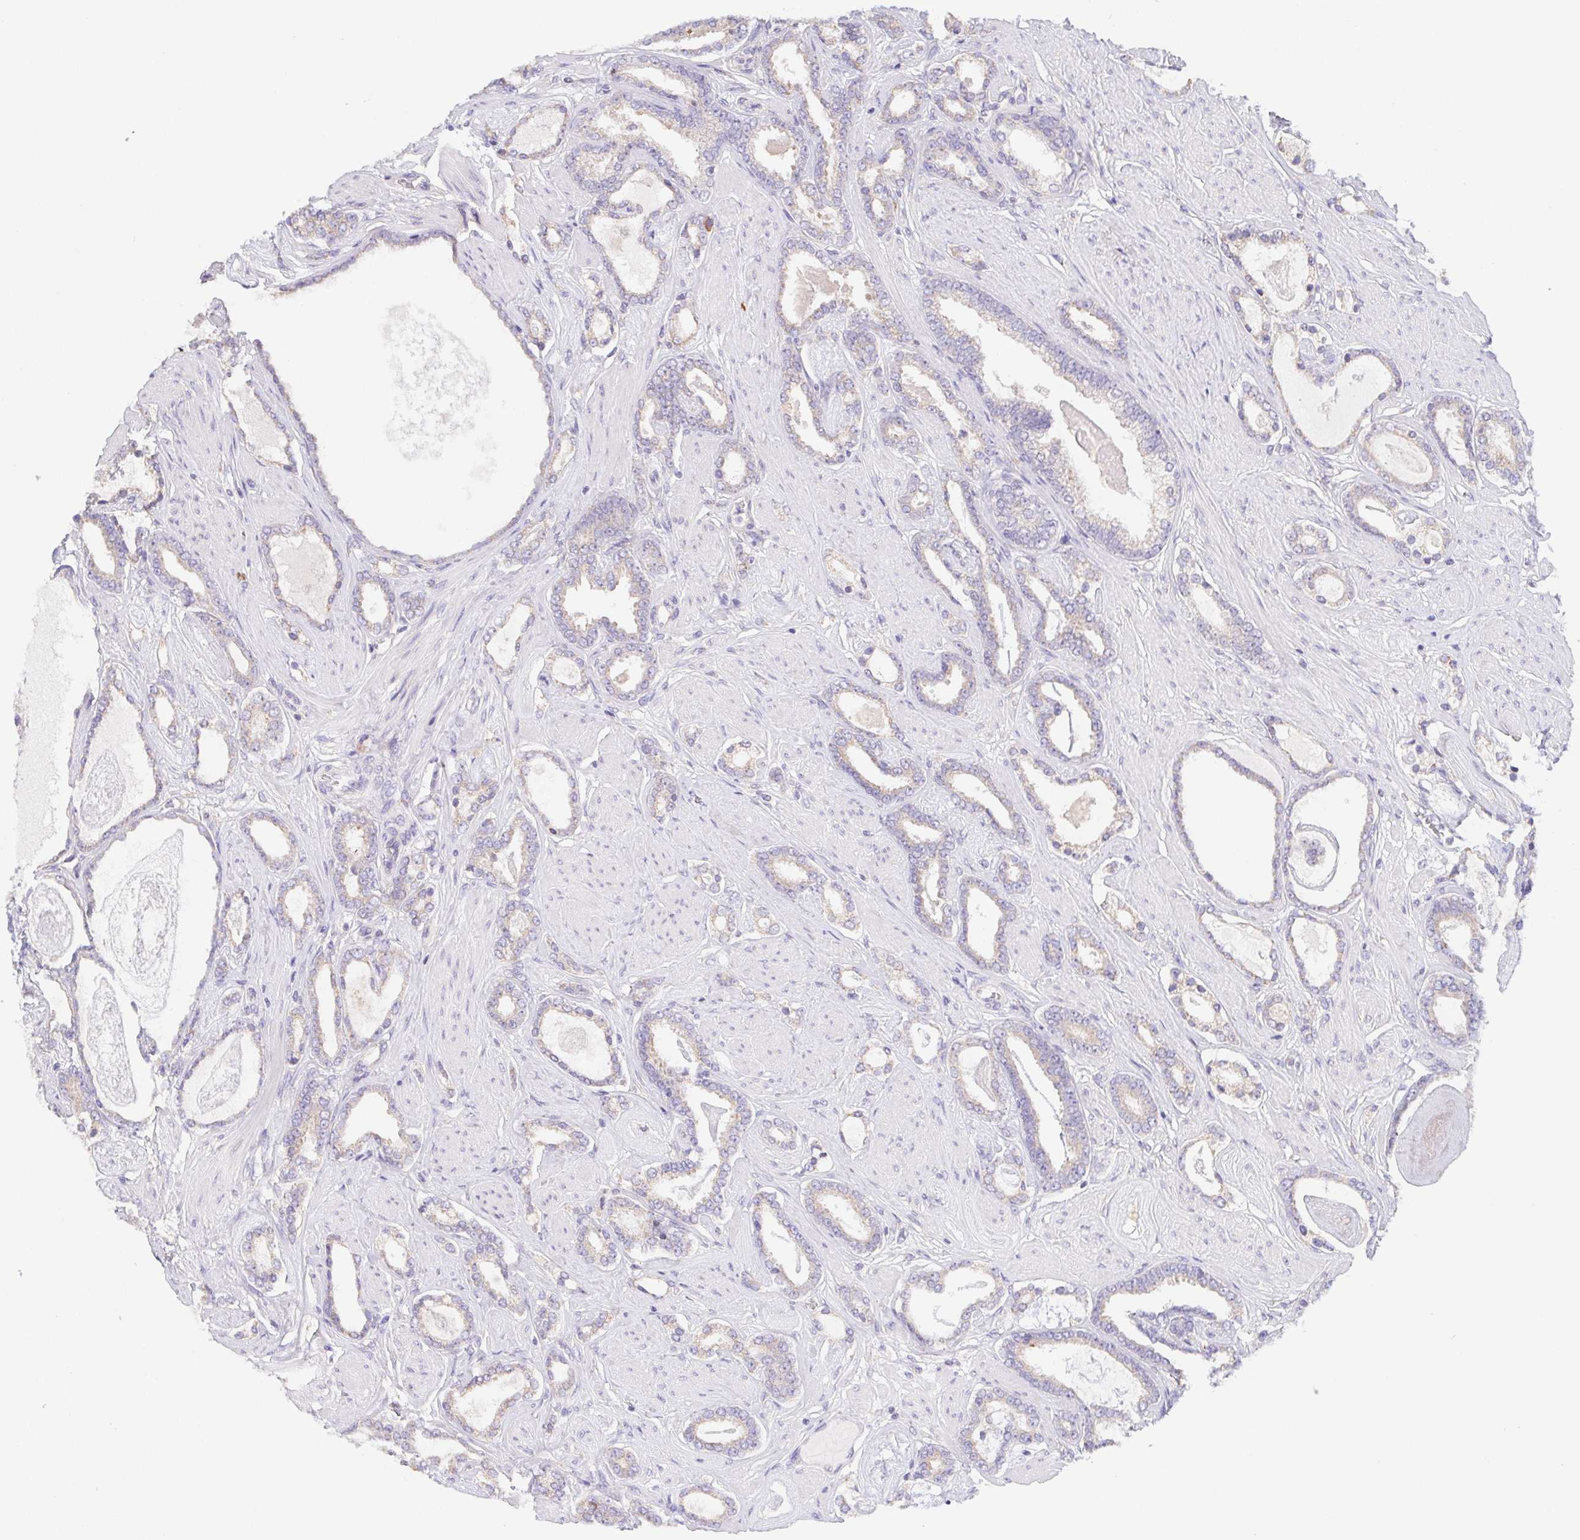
{"staining": {"intensity": "weak", "quantity": "25%-75%", "location": "cytoplasmic/membranous"}, "tissue": "prostate cancer", "cell_type": "Tumor cells", "image_type": "cancer", "snomed": [{"axis": "morphology", "description": "Adenocarcinoma, High grade"}, {"axis": "topography", "description": "Prostate"}], "caption": "Weak cytoplasmic/membranous protein positivity is seen in approximately 25%-75% of tumor cells in prostate adenocarcinoma (high-grade).", "gene": "ADAM8", "patient": {"sex": "male", "age": 63}}